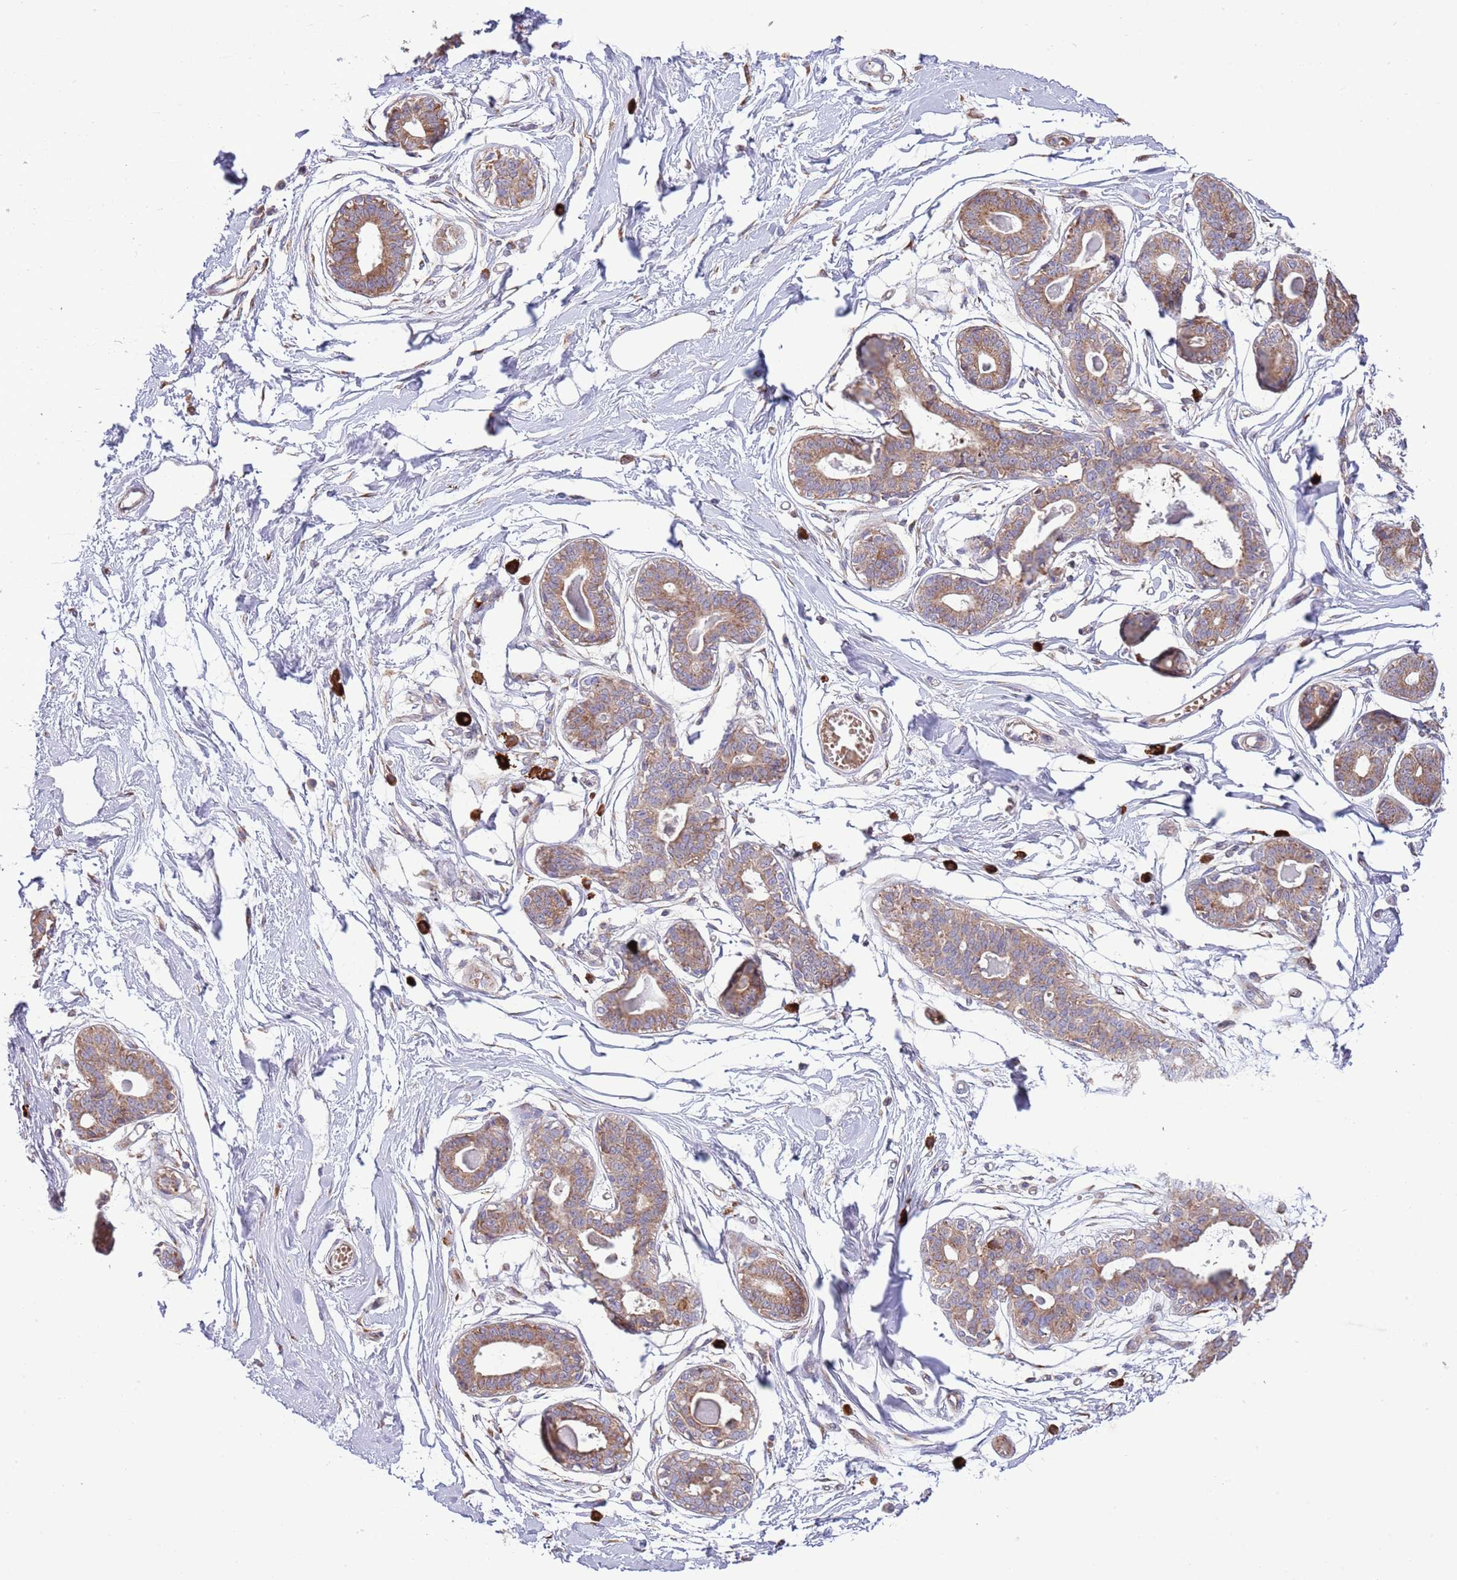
{"staining": {"intensity": "negative", "quantity": "none", "location": "none"}, "tissue": "breast", "cell_type": "Adipocytes", "image_type": "normal", "snomed": [{"axis": "morphology", "description": "Normal tissue, NOS"}, {"axis": "topography", "description": "Breast"}], "caption": "This is a photomicrograph of immunohistochemistry staining of benign breast, which shows no staining in adipocytes.", "gene": "DAND5", "patient": {"sex": "female", "age": 45}}